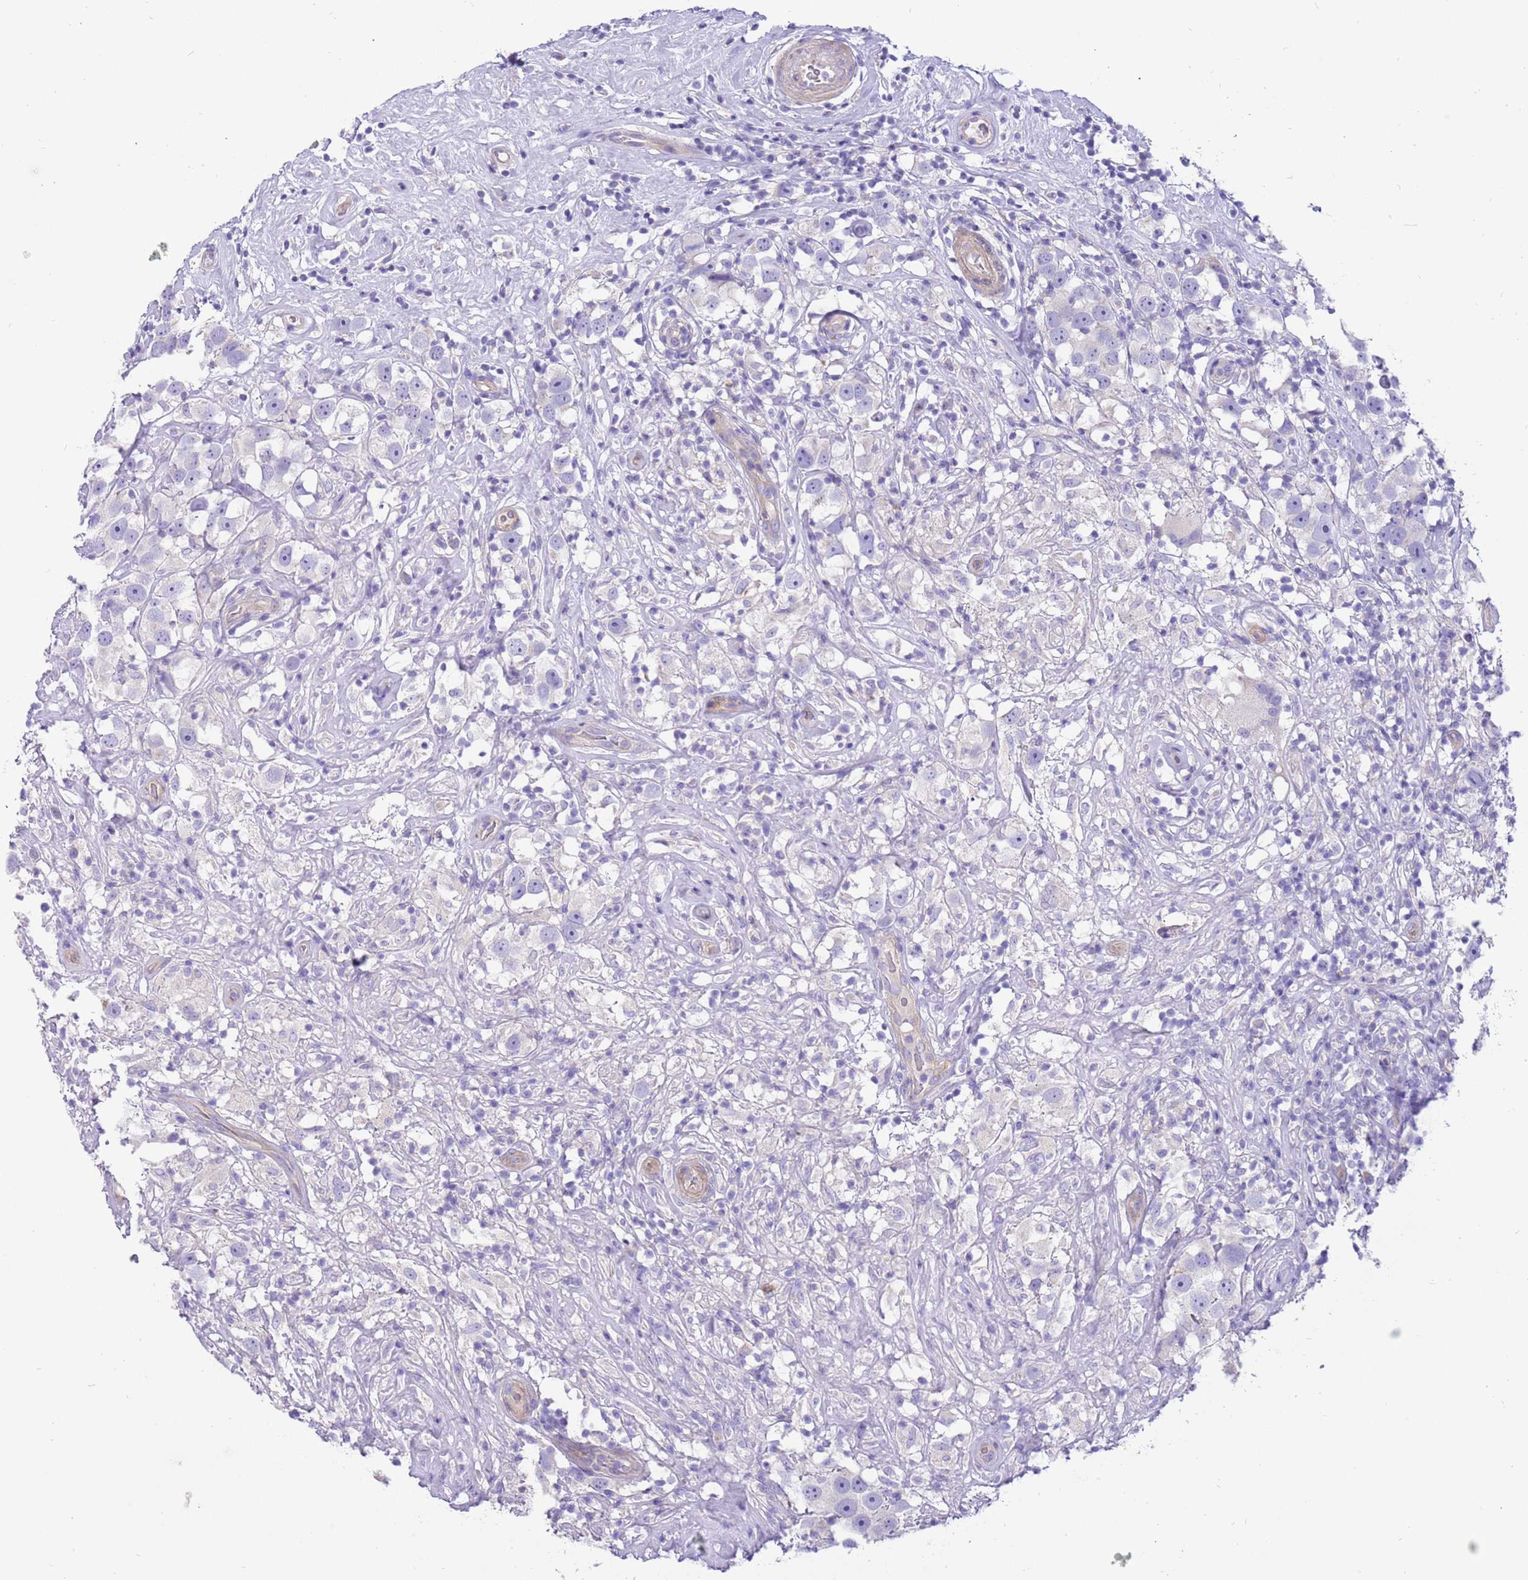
{"staining": {"intensity": "negative", "quantity": "none", "location": "none"}, "tissue": "testis cancer", "cell_type": "Tumor cells", "image_type": "cancer", "snomed": [{"axis": "morphology", "description": "Seminoma, NOS"}, {"axis": "topography", "description": "Testis"}], "caption": "Tumor cells are negative for protein expression in human testis seminoma. (DAB (3,3'-diaminobenzidine) immunohistochemistry with hematoxylin counter stain).", "gene": "SERINC3", "patient": {"sex": "male", "age": 49}}